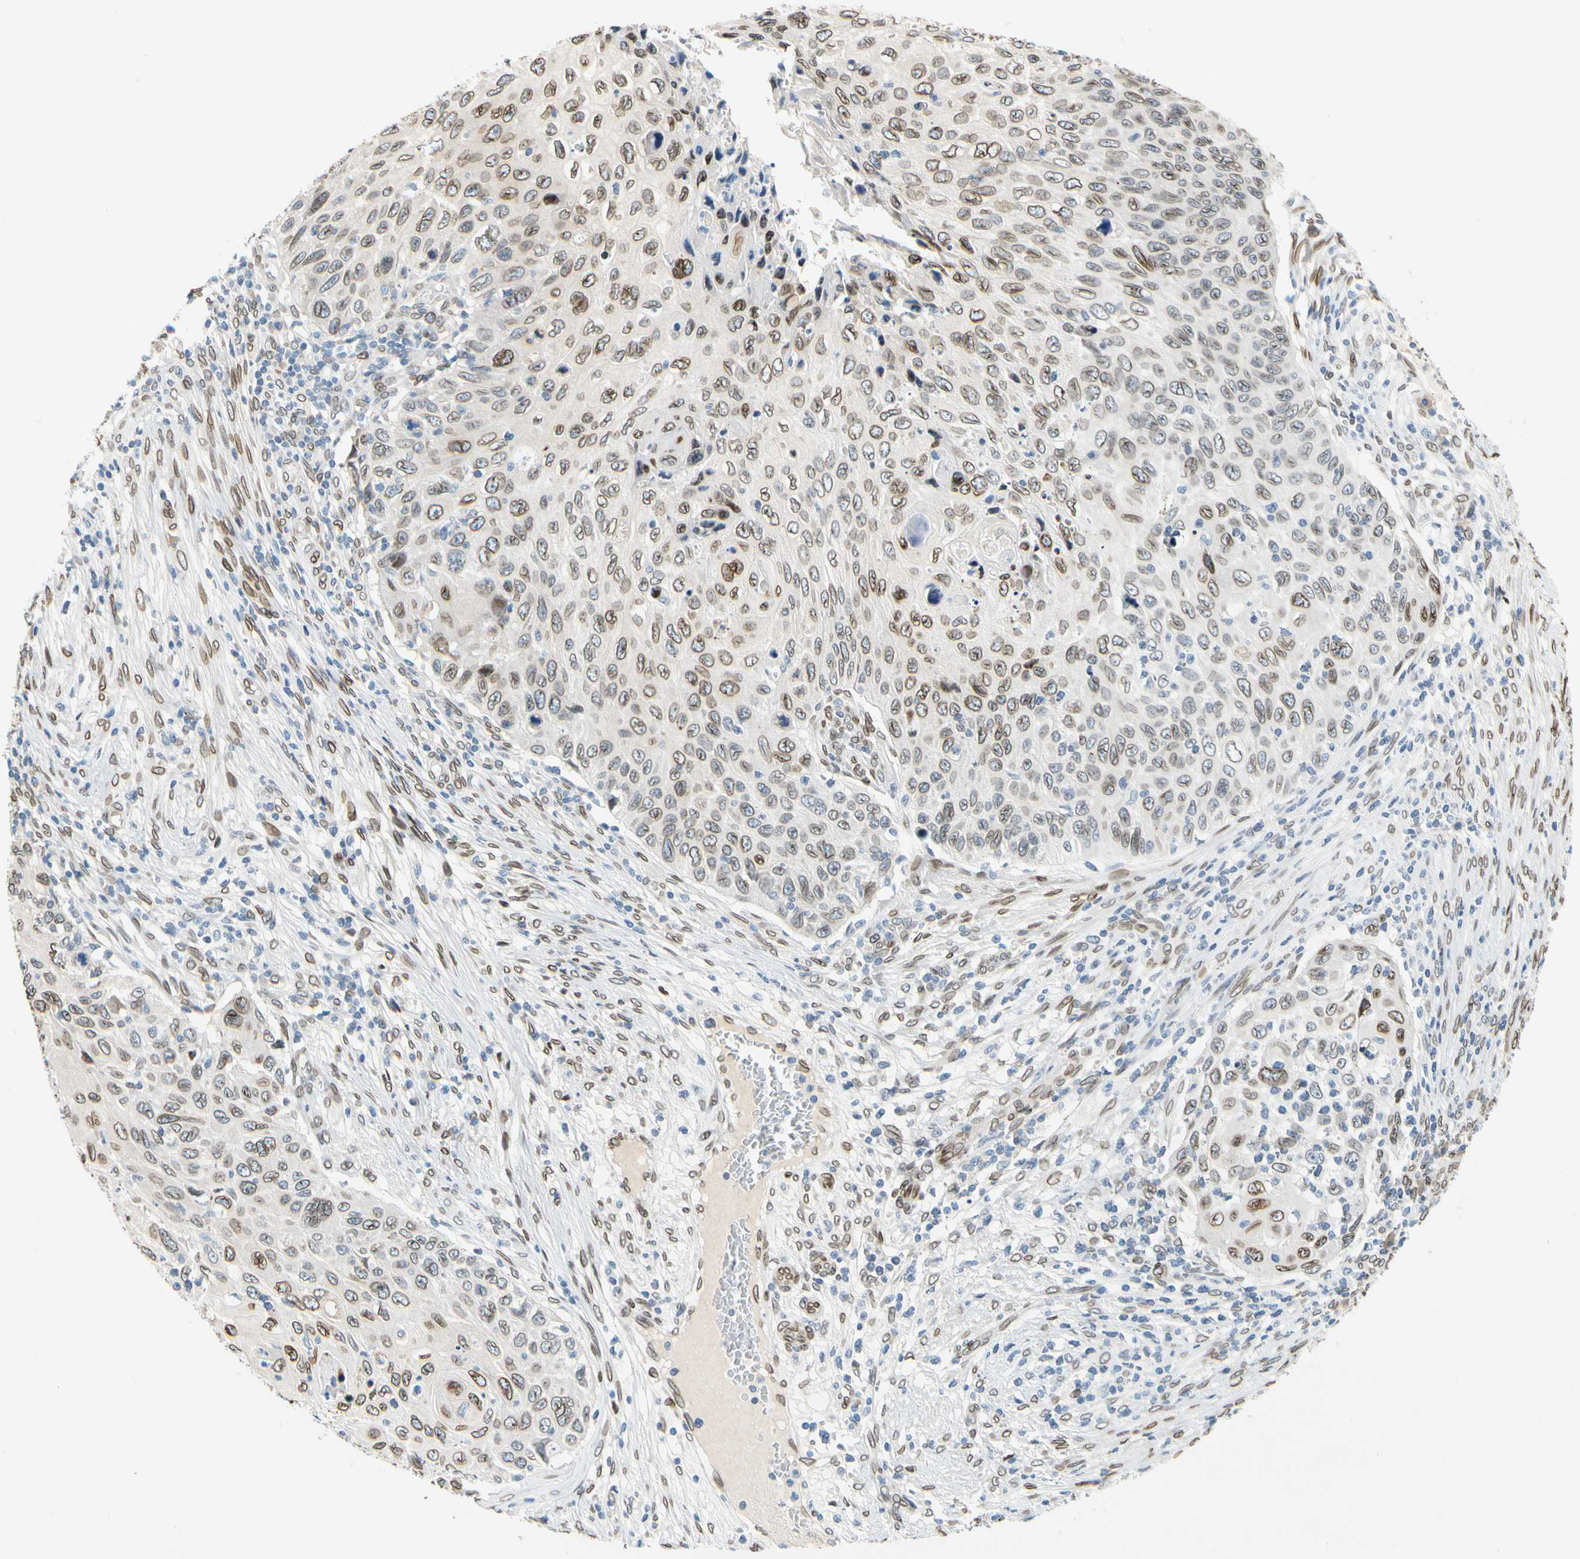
{"staining": {"intensity": "moderate", "quantity": "25%-75%", "location": "cytoplasmic/membranous,nuclear"}, "tissue": "cervical cancer", "cell_type": "Tumor cells", "image_type": "cancer", "snomed": [{"axis": "morphology", "description": "Squamous cell carcinoma, NOS"}, {"axis": "topography", "description": "Cervix"}], "caption": "Immunohistochemical staining of human cervical squamous cell carcinoma displays medium levels of moderate cytoplasmic/membranous and nuclear protein expression in about 25%-75% of tumor cells.", "gene": "SUN1", "patient": {"sex": "female", "age": 70}}